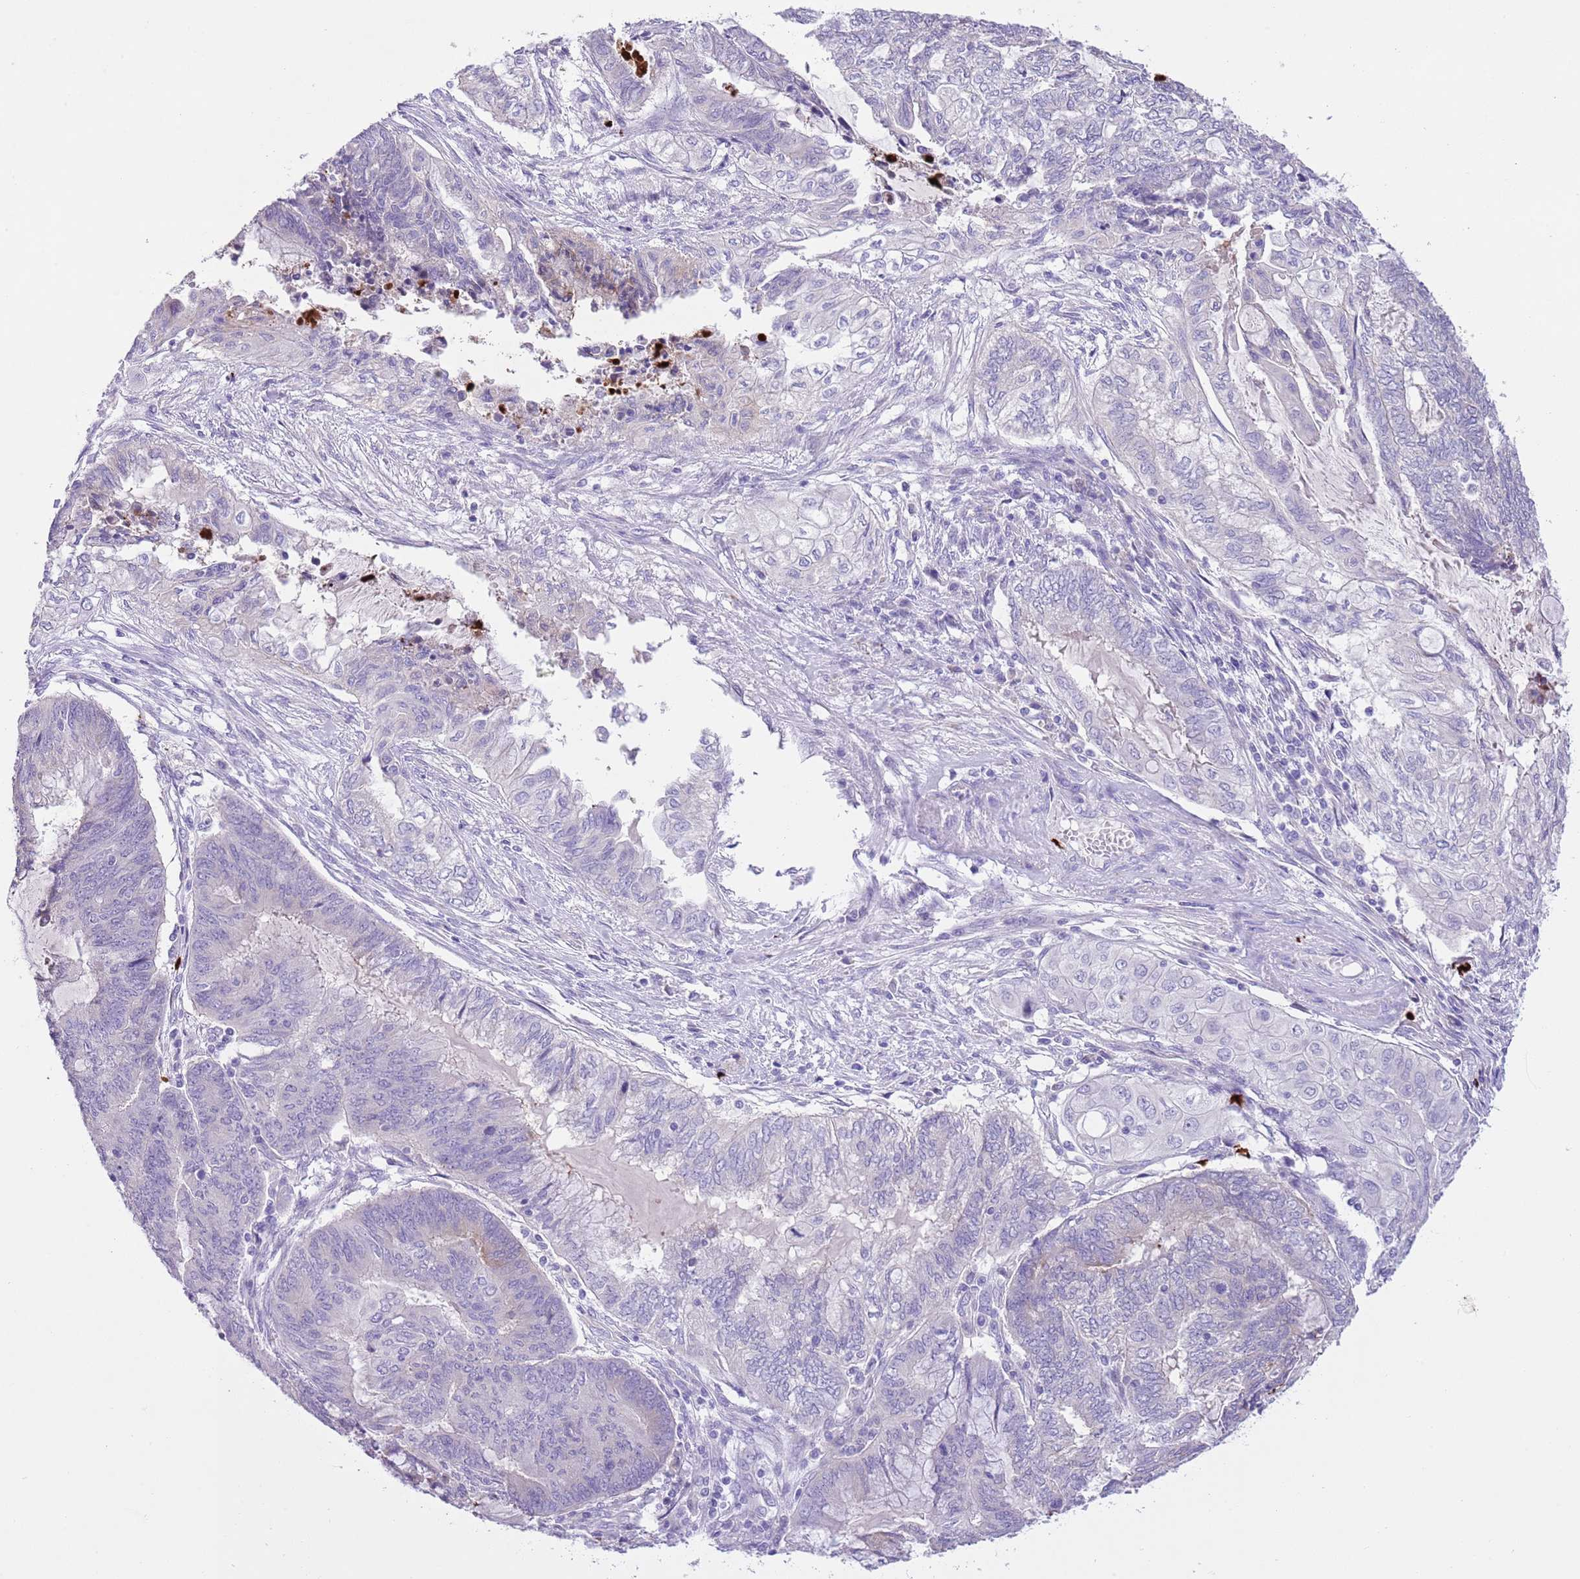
{"staining": {"intensity": "negative", "quantity": "none", "location": "none"}, "tissue": "endometrial cancer", "cell_type": "Tumor cells", "image_type": "cancer", "snomed": [{"axis": "morphology", "description": "Adenocarcinoma, NOS"}, {"axis": "topography", "description": "Uterus"}, {"axis": "topography", "description": "Endometrium"}], "caption": "Immunohistochemistry photomicrograph of human endometrial cancer stained for a protein (brown), which exhibits no positivity in tumor cells.", "gene": "CLEC2A", "patient": {"sex": "female", "age": 70}}